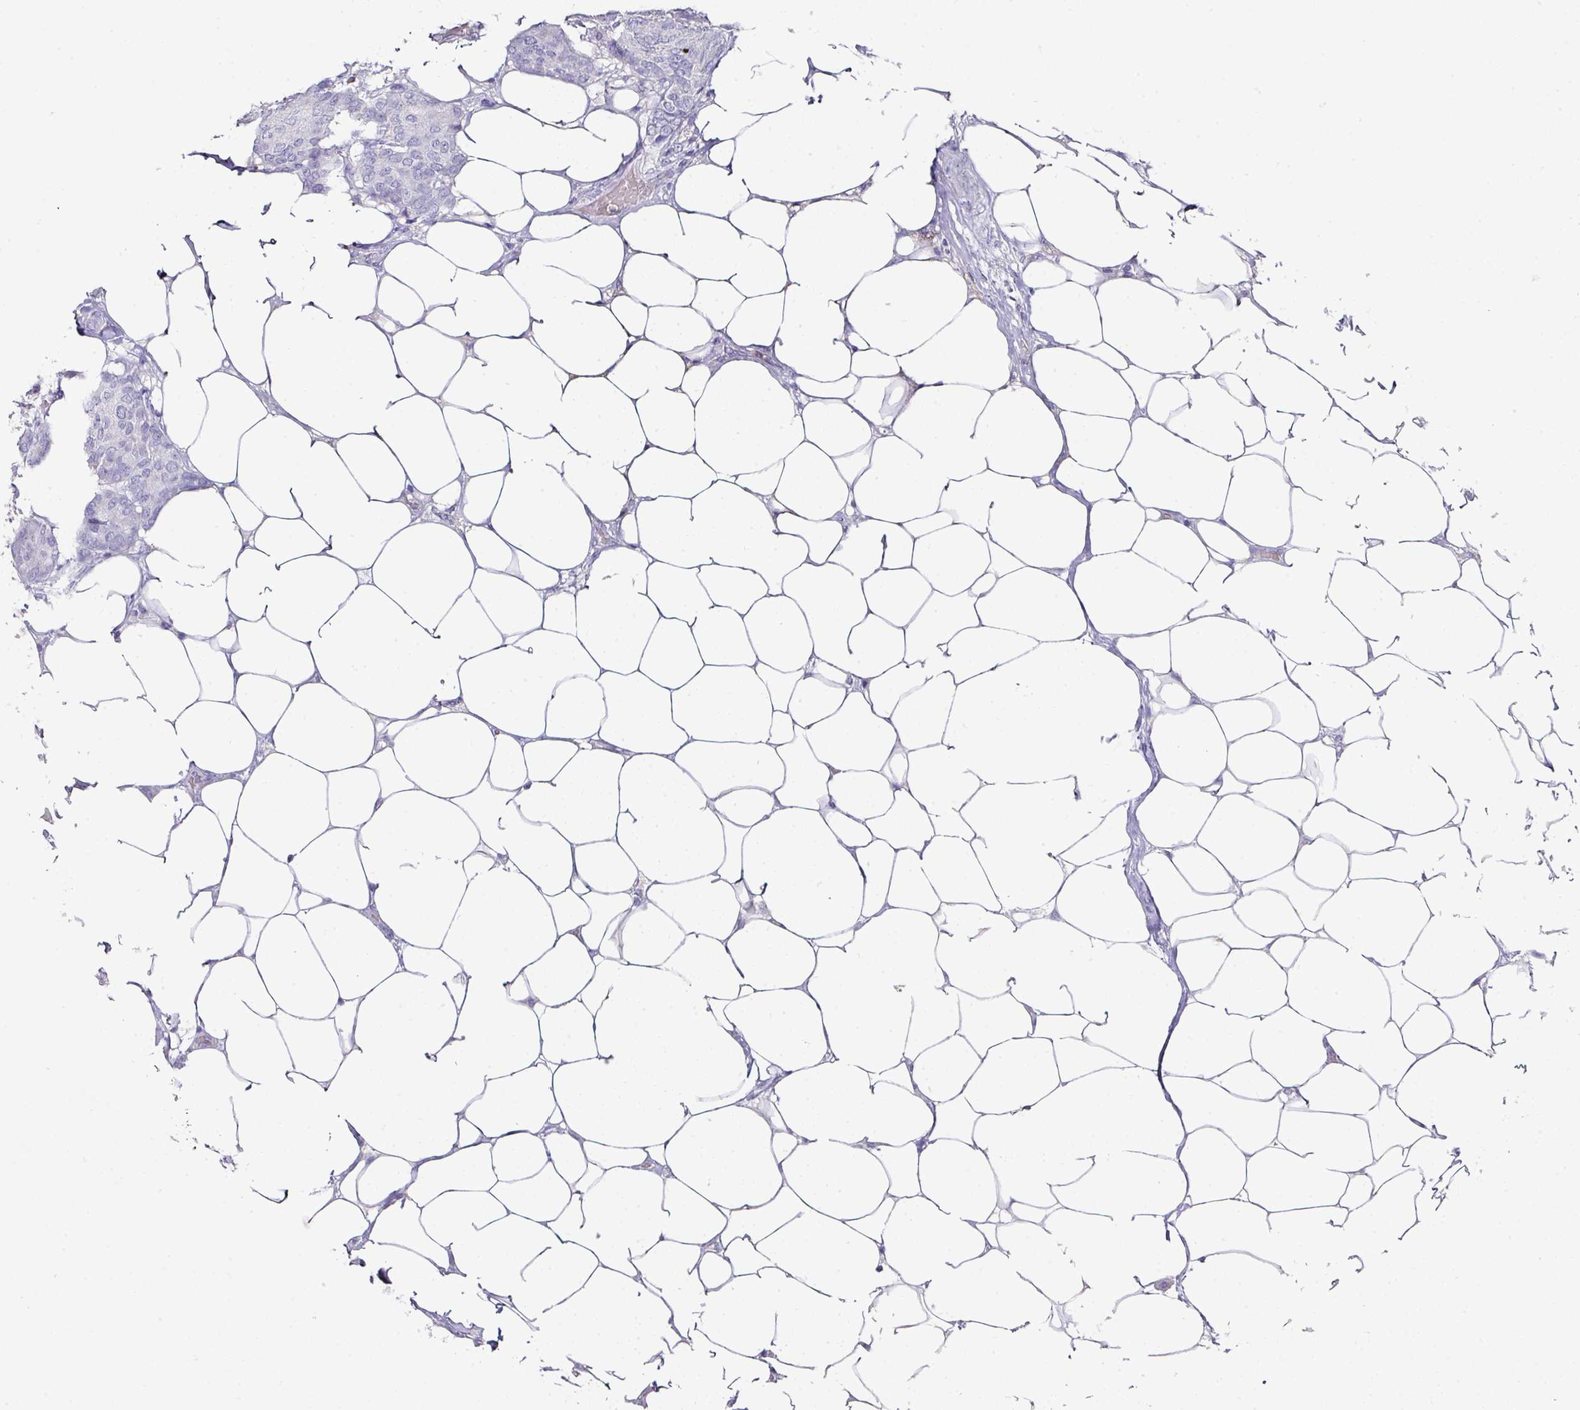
{"staining": {"intensity": "negative", "quantity": "none", "location": "none"}, "tissue": "breast cancer", "cell_type": "Tumor cells", "image_type": "cancer", "snomed": [{"axis": "morphology", "description": "Duct carcinoma"}, {"axis": "topography", "description": "Breast"}], "caption": "Protein analysis of breast invasive ductal carcinoma exhibits no significant expression in tumor cells.", "gene": "TARM1", "patient": {"sex": "female", "age": 75}}